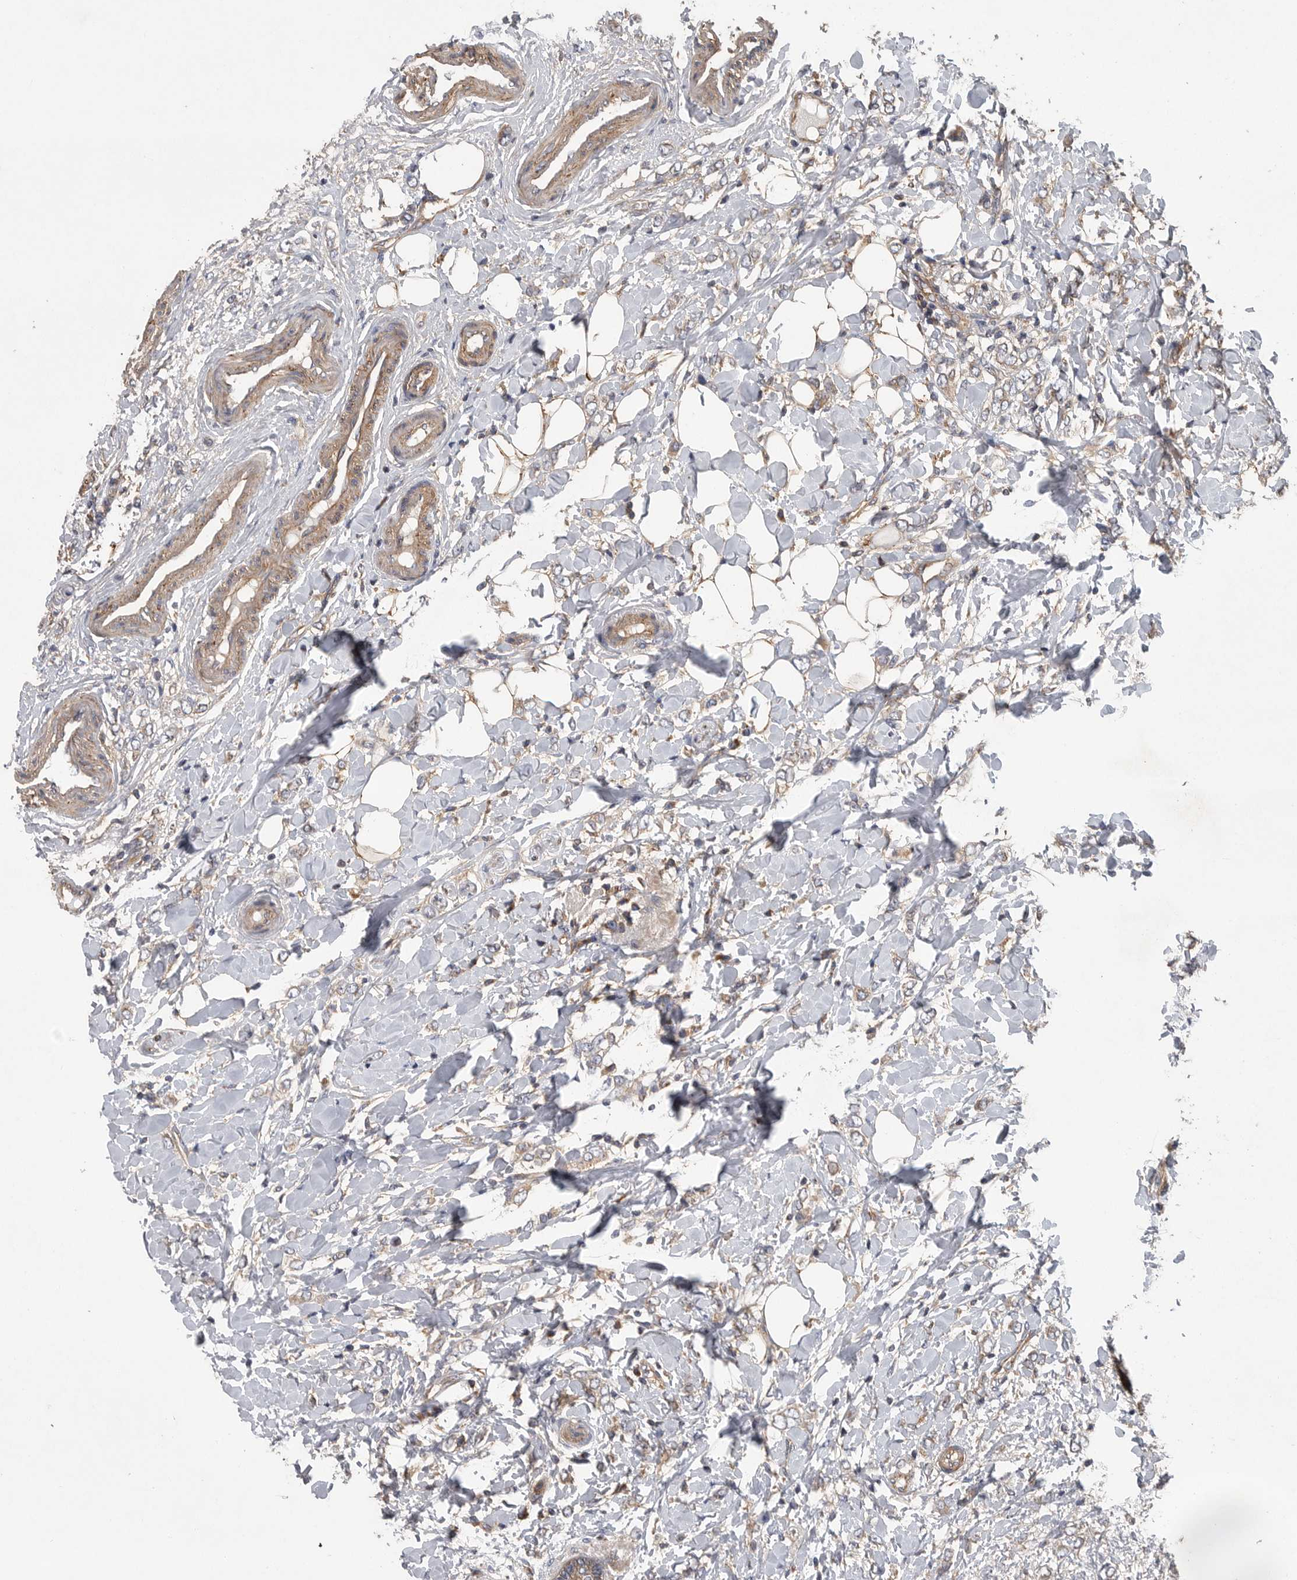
{"staining": {"intensity": "weak", "quantity": "<25%", "location": "cytoplasmic/membranous"}, "tissue": "breast cancer", "cell_type": "Tumor cells", "image_type": "cancer", "snomed": [{"axis": "morphology", "description": "Normal tissue, NOS"}, {"axis": "morphology", "description": "Lobular carcinoma"}, {"axis": "topography", "description": "Breast"}], "caption": "DAB immunohistochemical staining of human breast lobular carcinoma exhibits no significant positivity in tumor cells. (Stains: DAB immunohistochemistry (IHC) with hematoxylin counter stain, Microscopy: brightfield microscopy at high magnification).", "gene": "OXR1", "patient": {"sex": "female", "age": 47}}